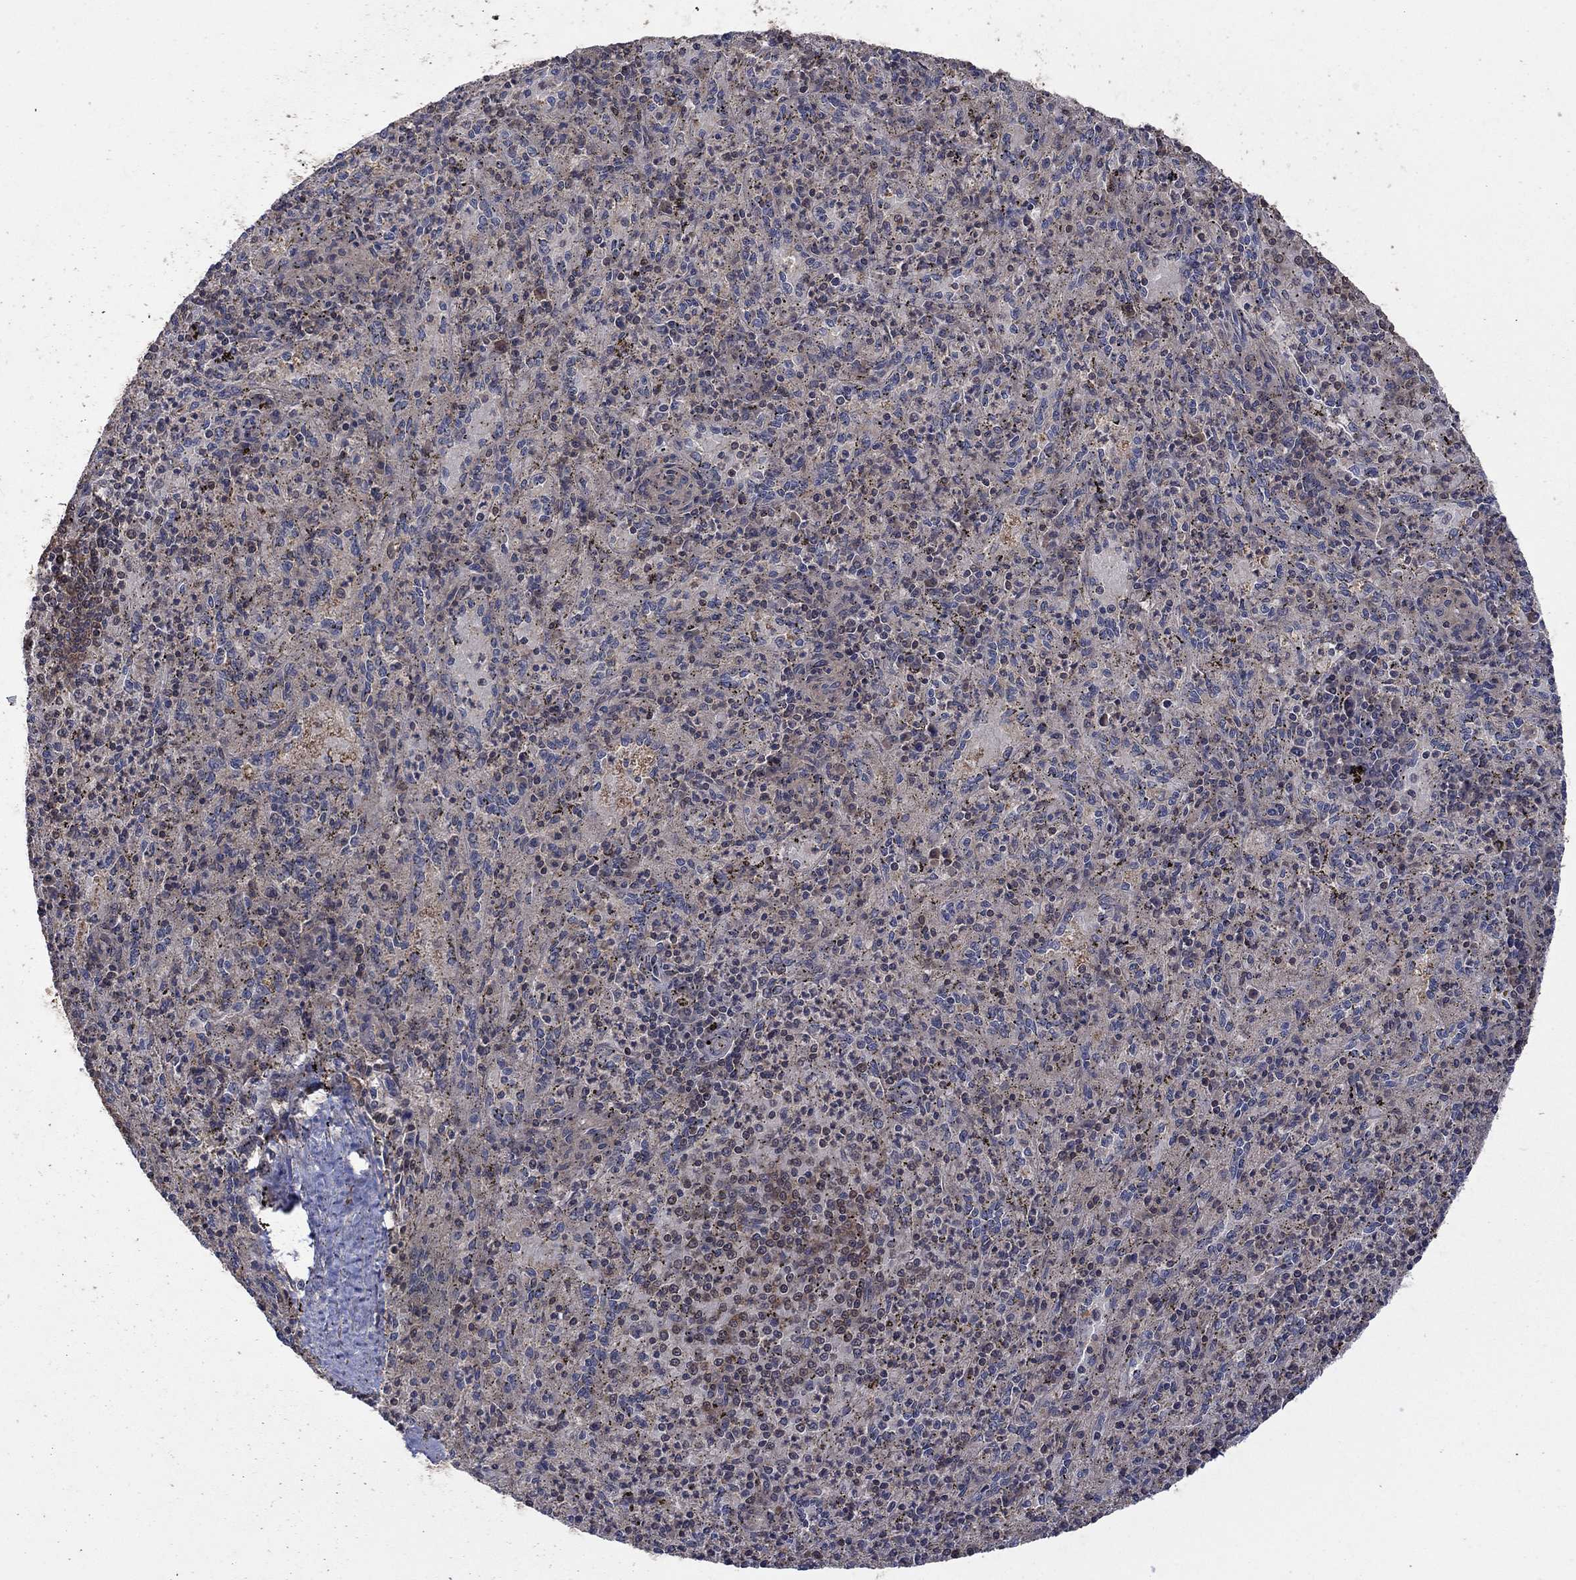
{"staining": {"intensity": "moderate", "quantity": "<25%", "location": "nuclear"}, "tissue": "spleen", "cell_type": "Cells in red pulp", "image_type": "normal", "snomed": [{"axis": "morphology", "description": "Normal tissue, NOS"}, {"axis": "topography", "description": "Spleen"}], "caption": "This histopathology image exhibits immunohistochemistry staining of normal spleen, with low moderate nuclear positivity in approximately <25% of cells in red pulp.", "gene": "IAH1", "patient": {"sex": "male", "age": 60}}